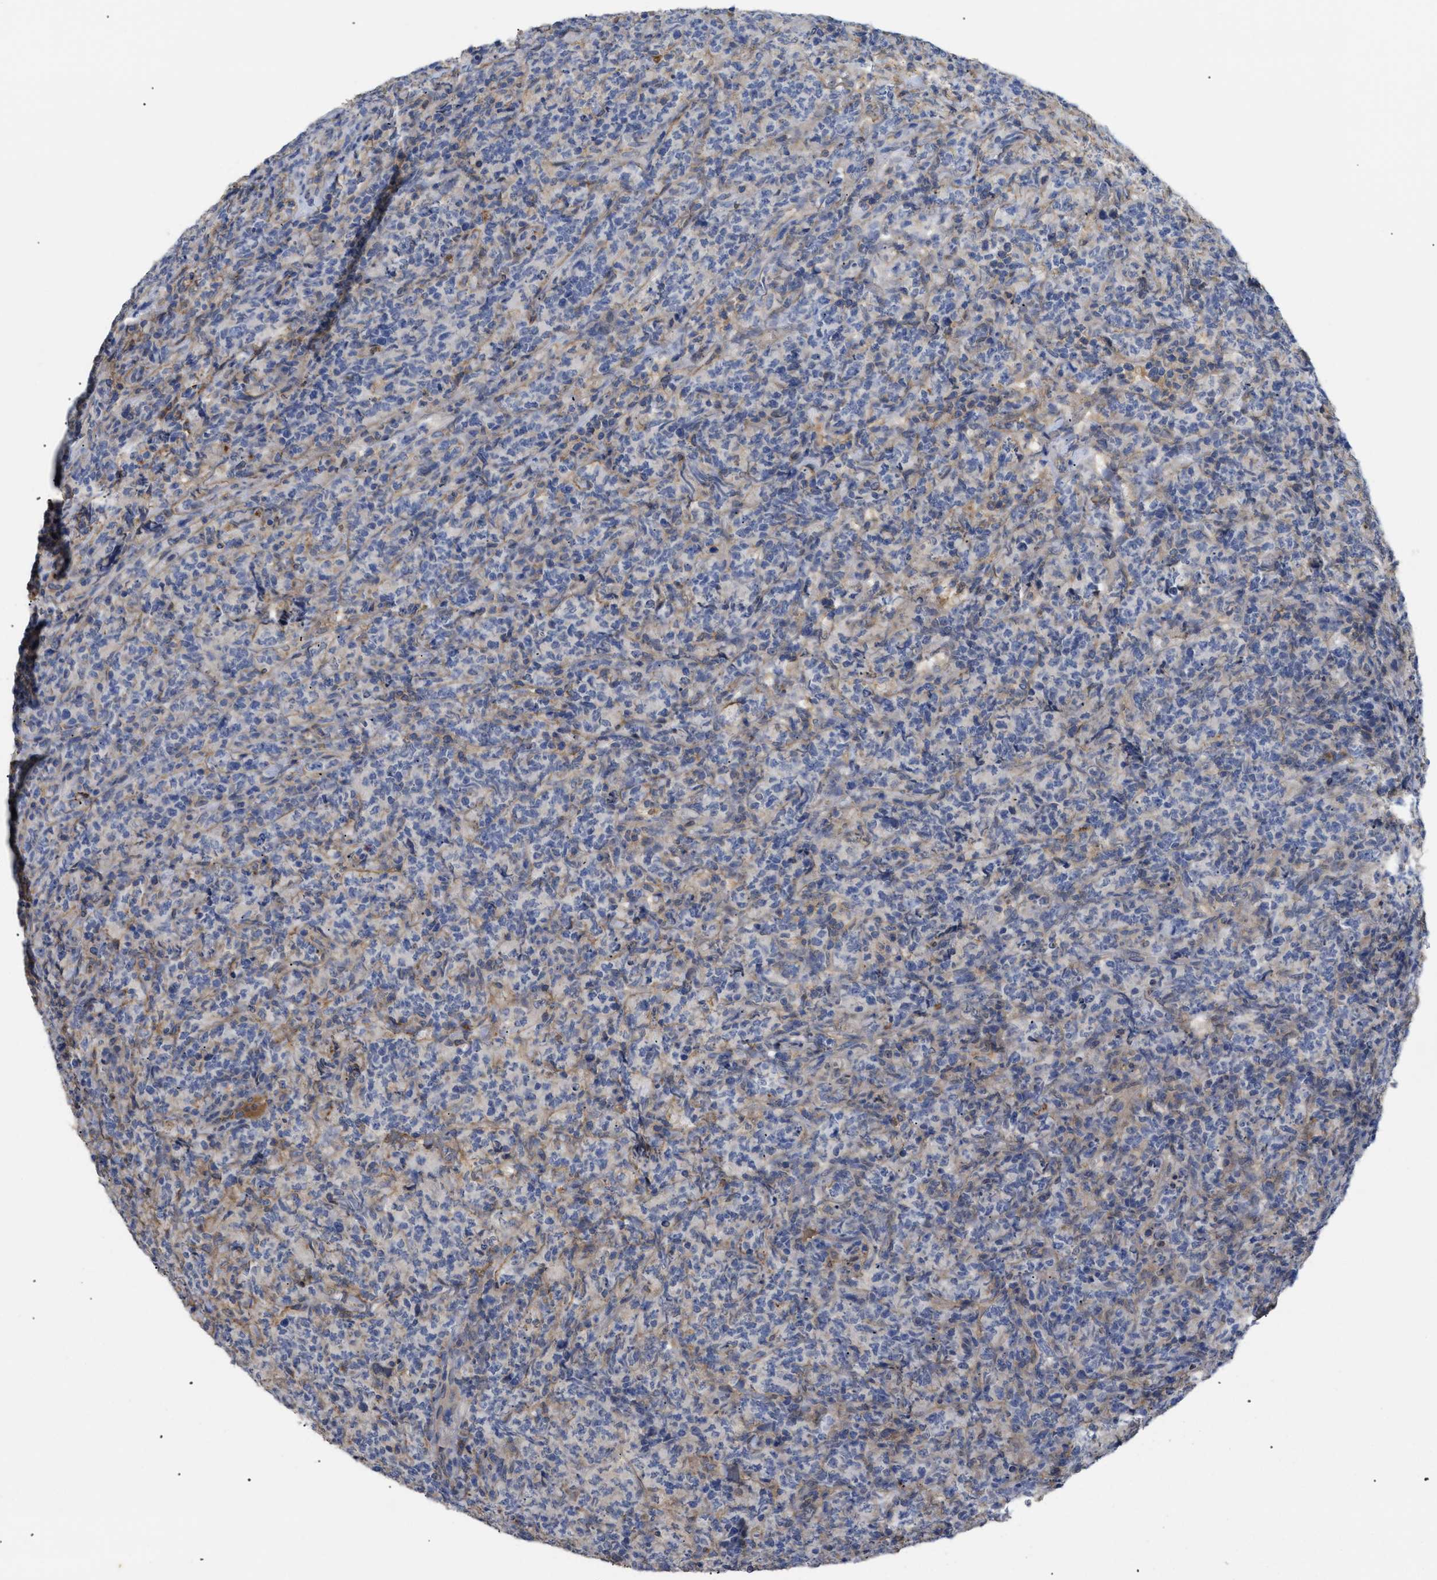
{"staining": {"intensity": "weak", "quantity": "<25%", "location": "cytoplasmic/membranous"}, "tissue": "lymphoma", "cell_type": "Tumor cells", "image_type": "cancer", "snomed": [{"axis": "morphology", "description": "Malignant lymphoma, non-Hodgkin's type, High grade"}, {"axis": "topography", "description": "Tonsil"}], "caption": "This is an IHC histopathology image of human lymphoma. There is no expression in tumor cells.", "gene": "ANXA4", "patient": {"sex": "female", "age": 36}}